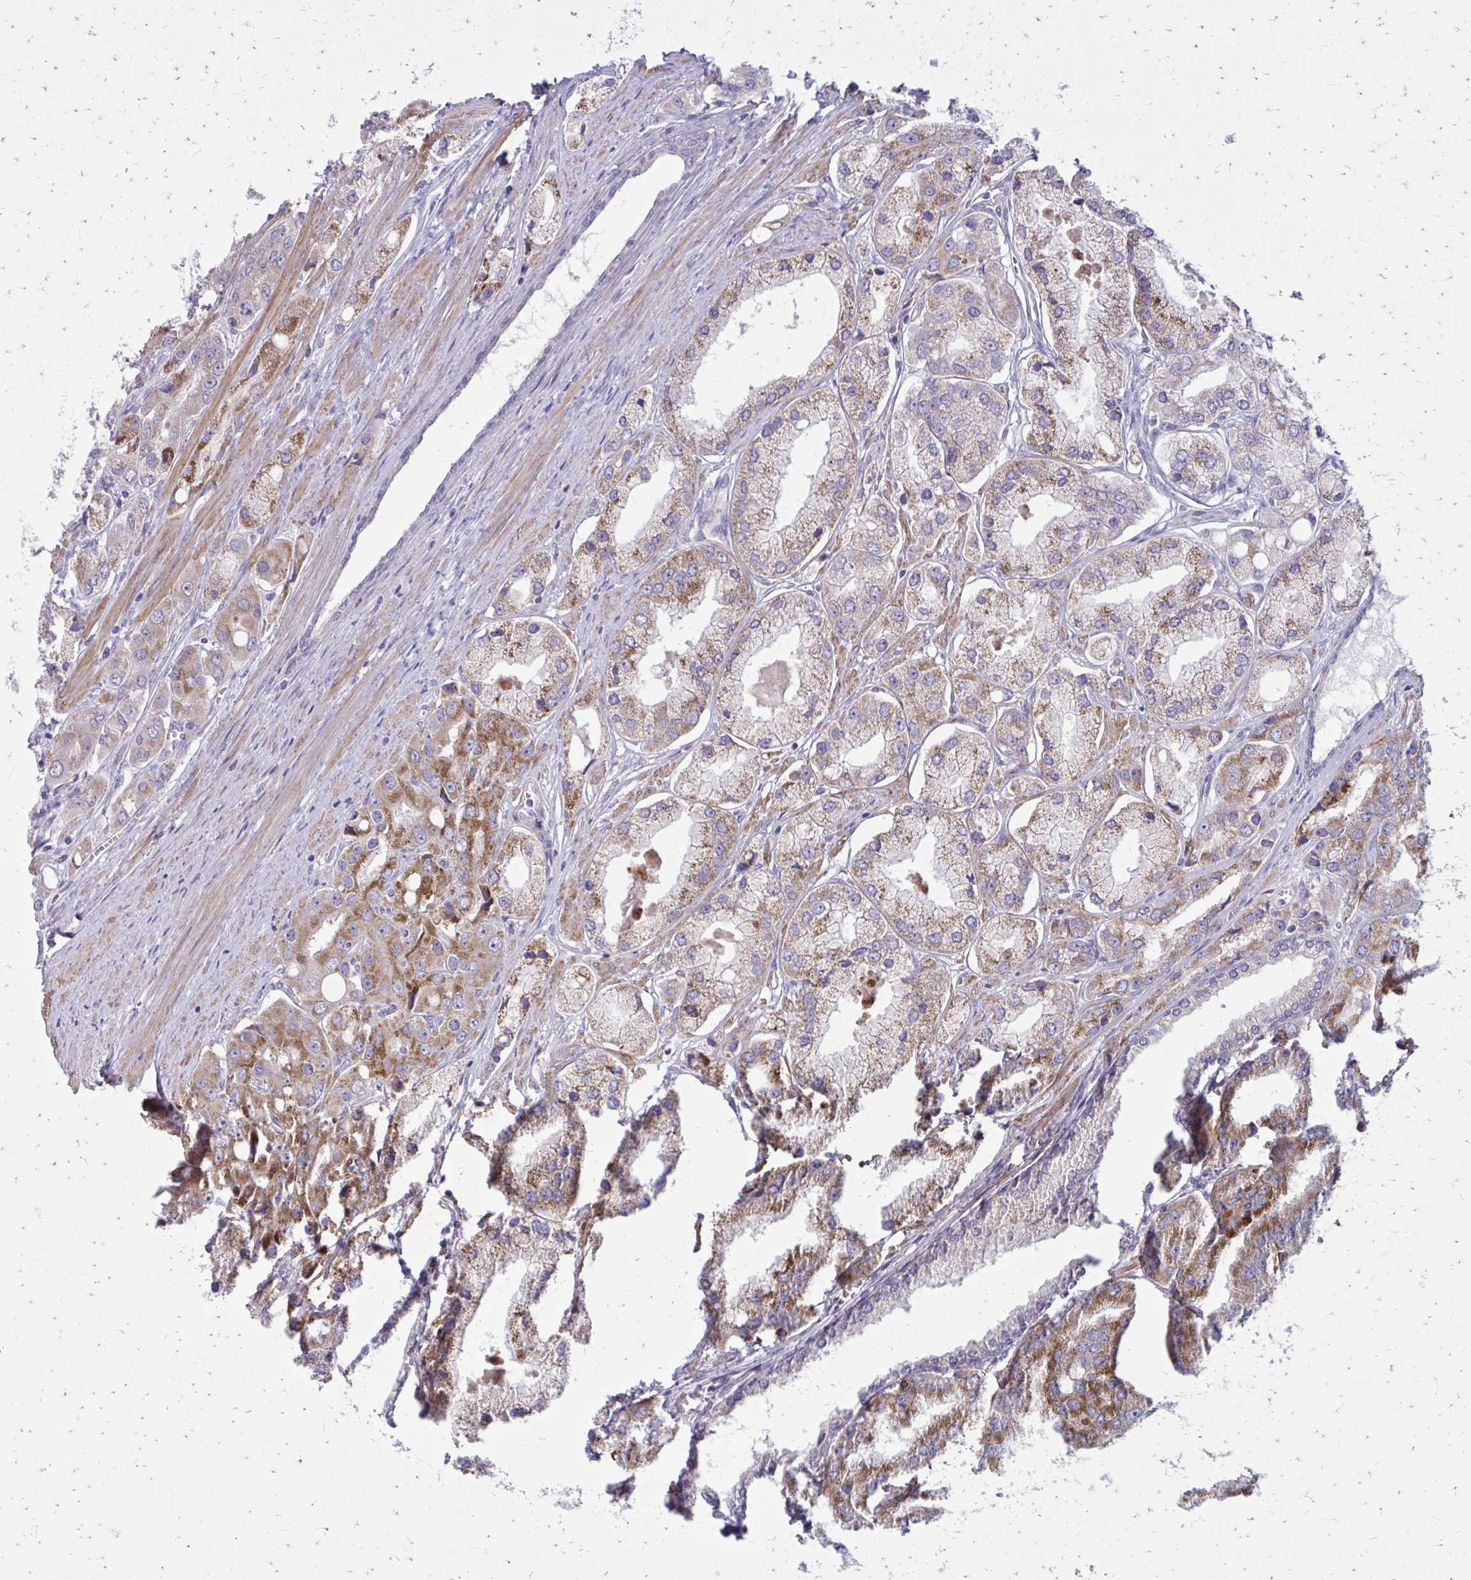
{"staining": {"intensity": "moderate", "quantity": "25%-75%", "location": "cytoplasmic/membranous"}, "tissue": "prostate cancer", "cell_type": "Tumor cells", "image_type": "cancer", "snomed": [{"axis": "morphology", "description": "Adenocarcinoma, Low grade"}, {"axis": "topography", "description": "Prostate"}], "caption": "A photomicrograph showing moderate cytoplasmic/membranous expression in approximately 25%-75% of tumor cells in prostate cancer, as visualized by brown immunohistochemical staining.", "gene": "GIGYF2", "patient": {"sex": "male", "age": 69}}